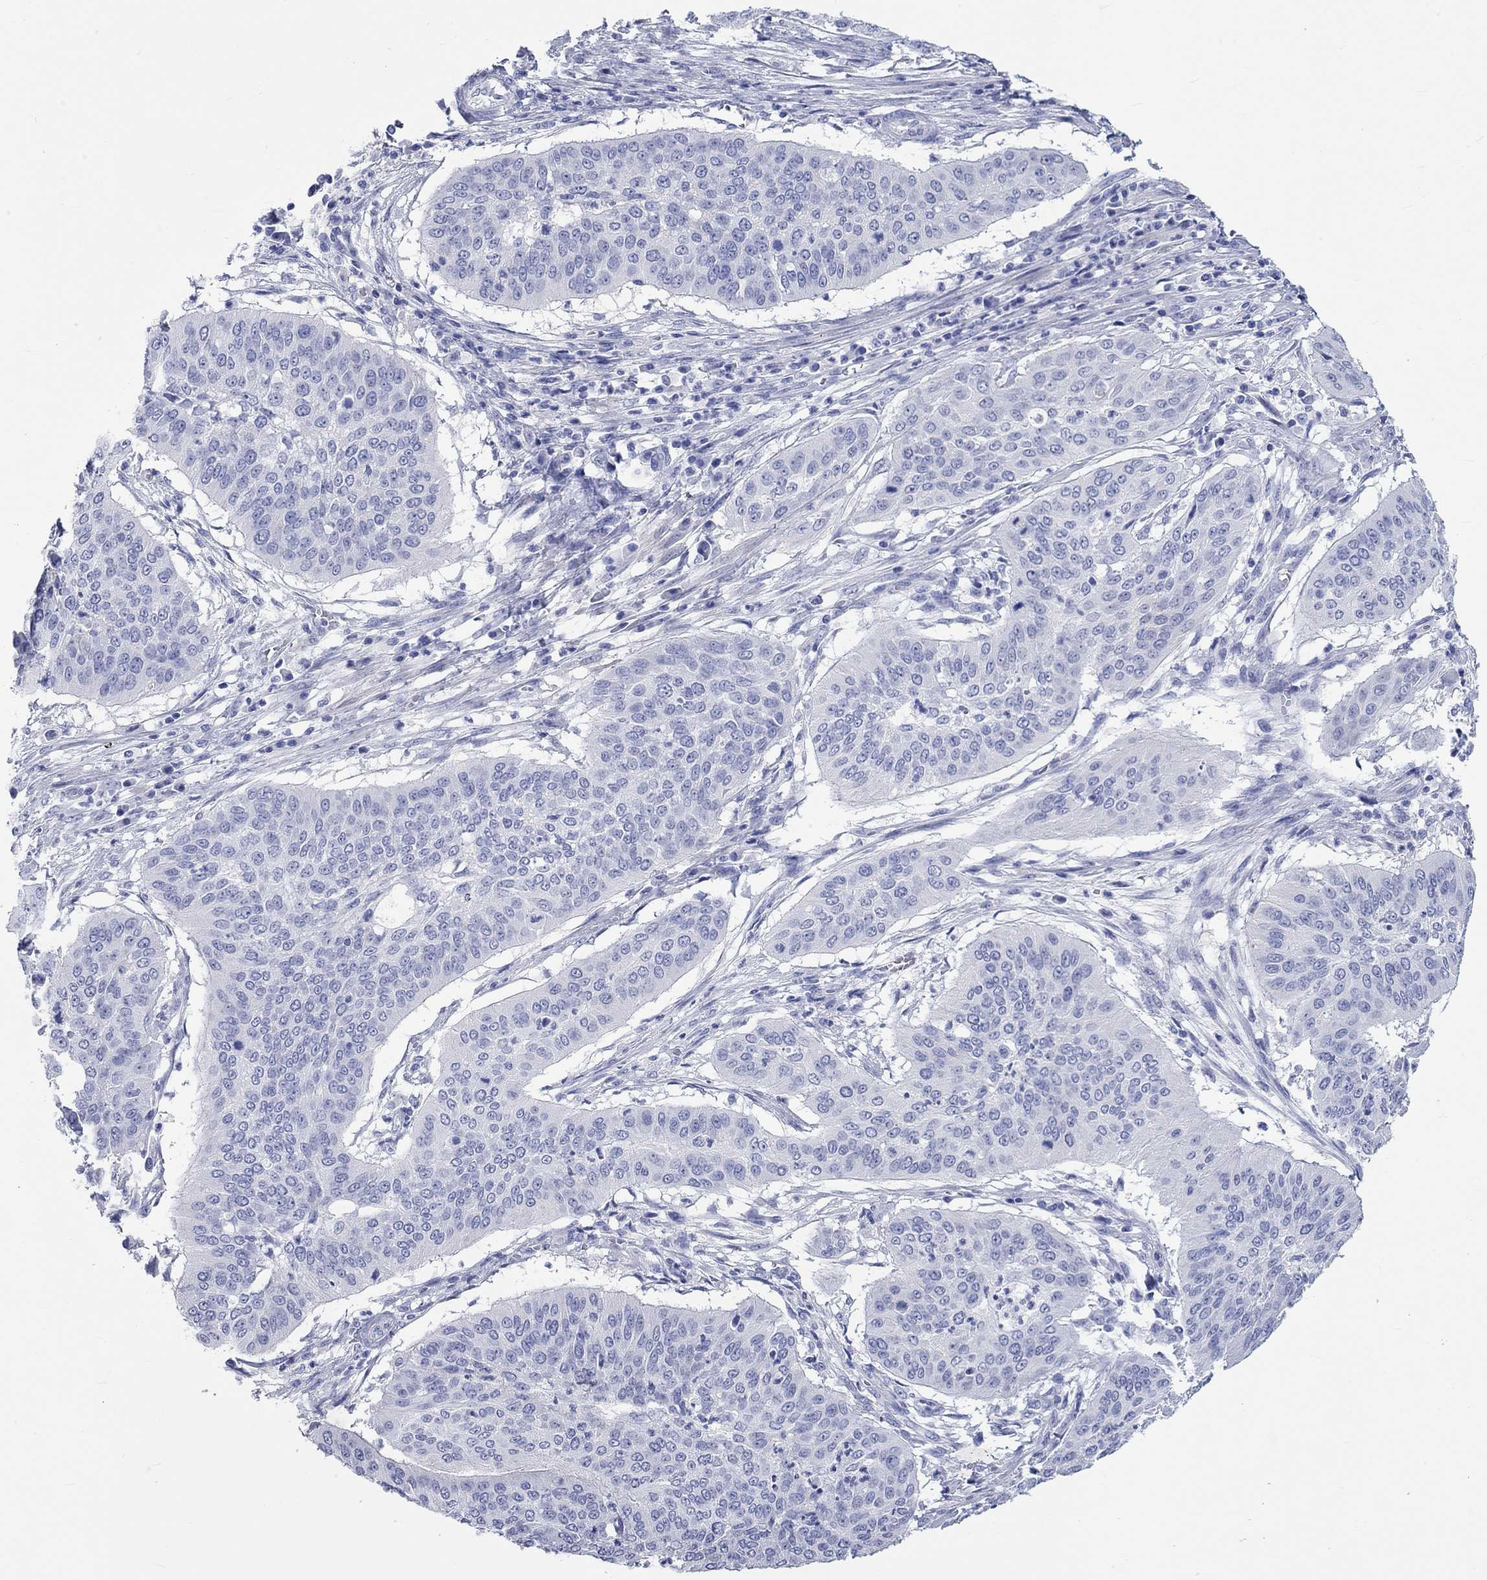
{"staining": {"intensity": "negative", "quantity": "none", "location": "none"}, "tissue": "cervical cancer", "cell_type": "Tumor cells", "image_type": "cancer", "snomed": [{"axis": "morphology", "description": "Squamous cell carcinoma, NOS"}, {"axis": "topography", "description": "Cervix"}], "caption": "Immunohistochemistry (IHC) image of neoplastic tissue: human cervical cancer stained with DAB (3,3'-diaminobenzidine) displays no significant protein expression in tumor cells. (Brightfield microscopy of DAB (3,3'-diaminobenzidine) immunohistochemistry at high magnification).", "gene": "SPATA9", "patient": {"sex": "female", "age": 39}}